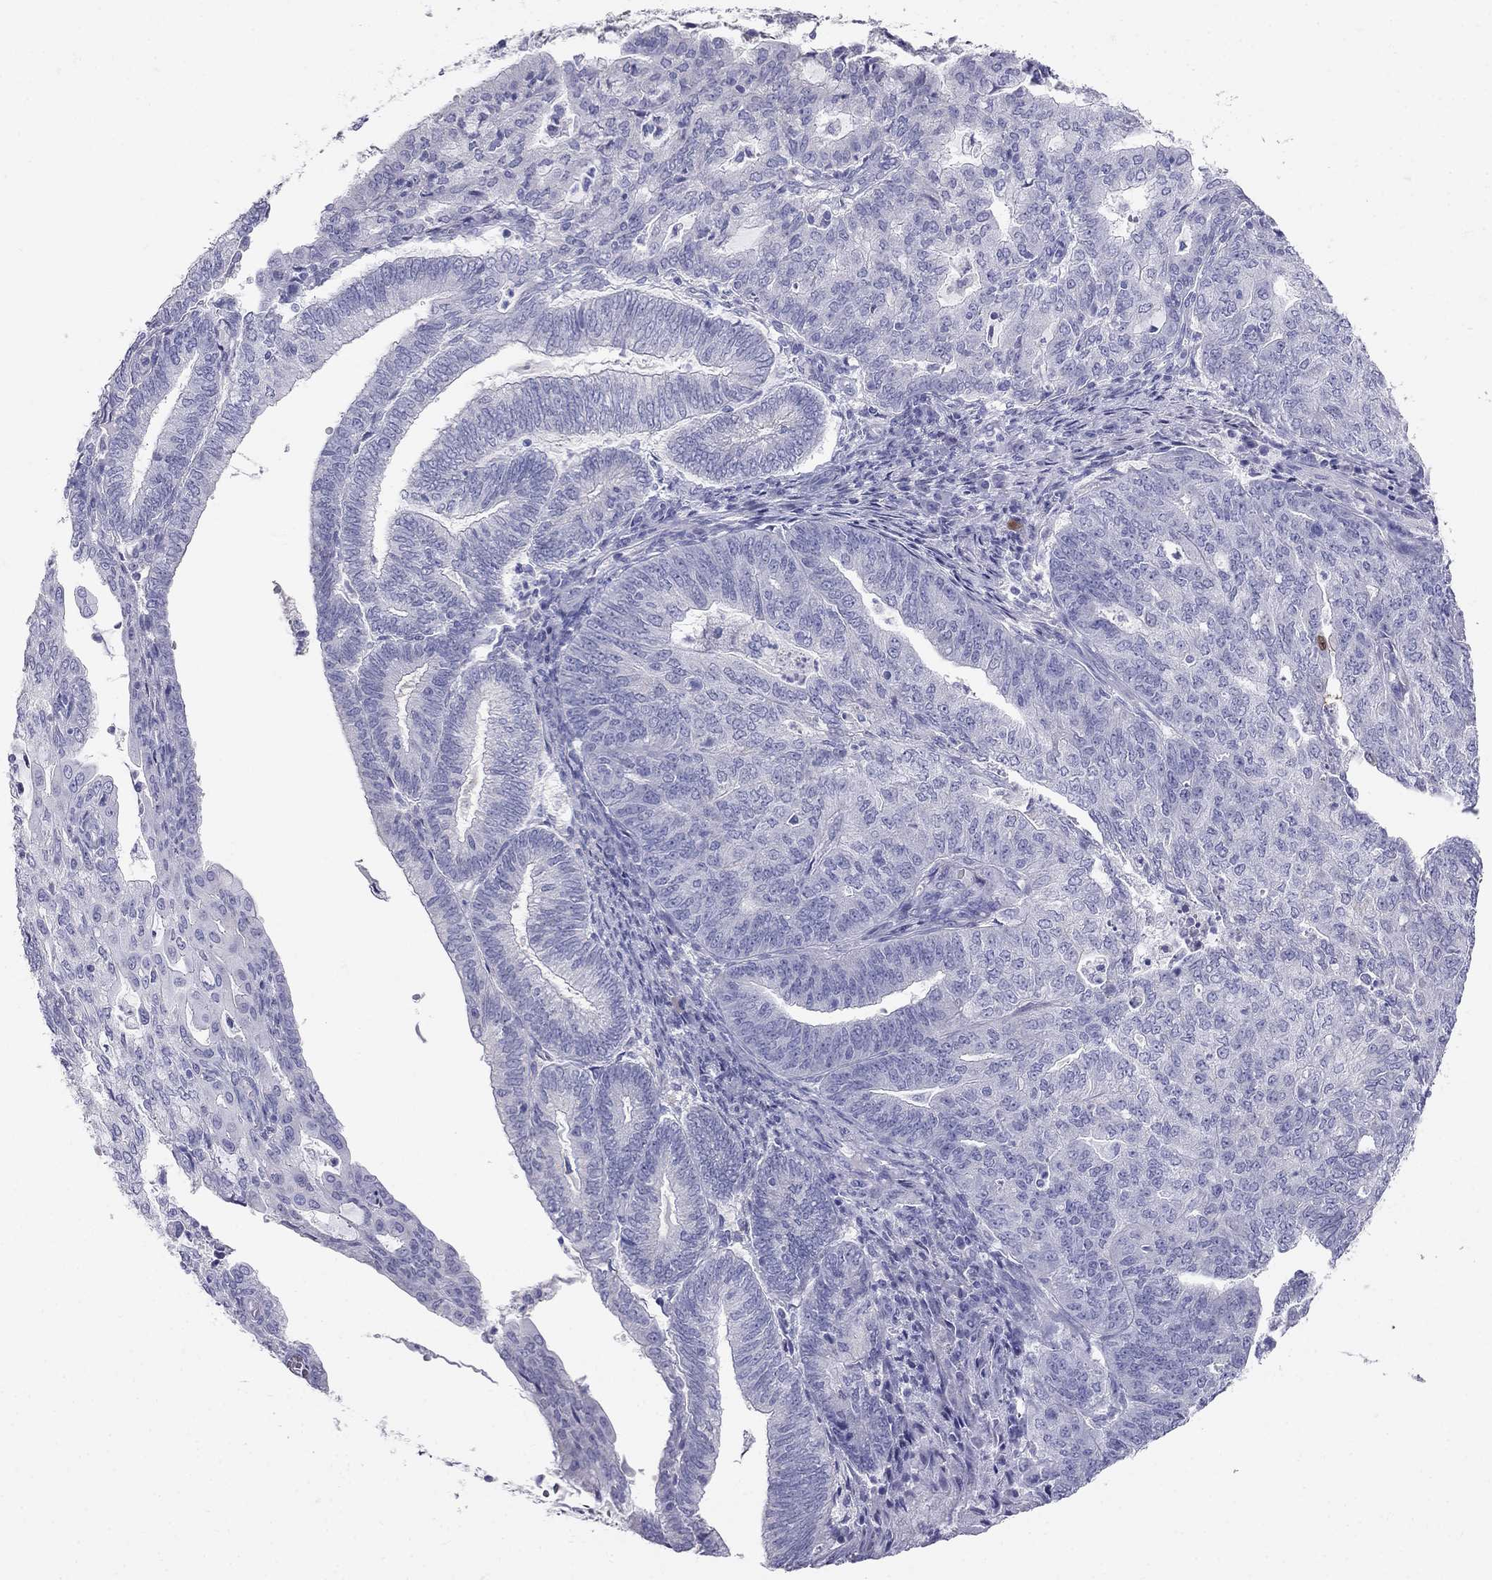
{"staining": {"intensity": "negative", "quantity": "none", "location": "none"}, "tissue": "endometrial cancer", "cell_type": "Tumor cells", "image_type": "cancer", "snomed": [{"axis": "morphology", "description": "Adenocarcinoma, NOS"}, {"axis": "topography", "description": "Endometrium"}], "caption": "Human endometrial adenocarcinoma stained for a protein using immunohistochemistry shows no staining in tumor cells.", "gene": "RFLNA", "patient": {"sex": "female", "age": 82}}